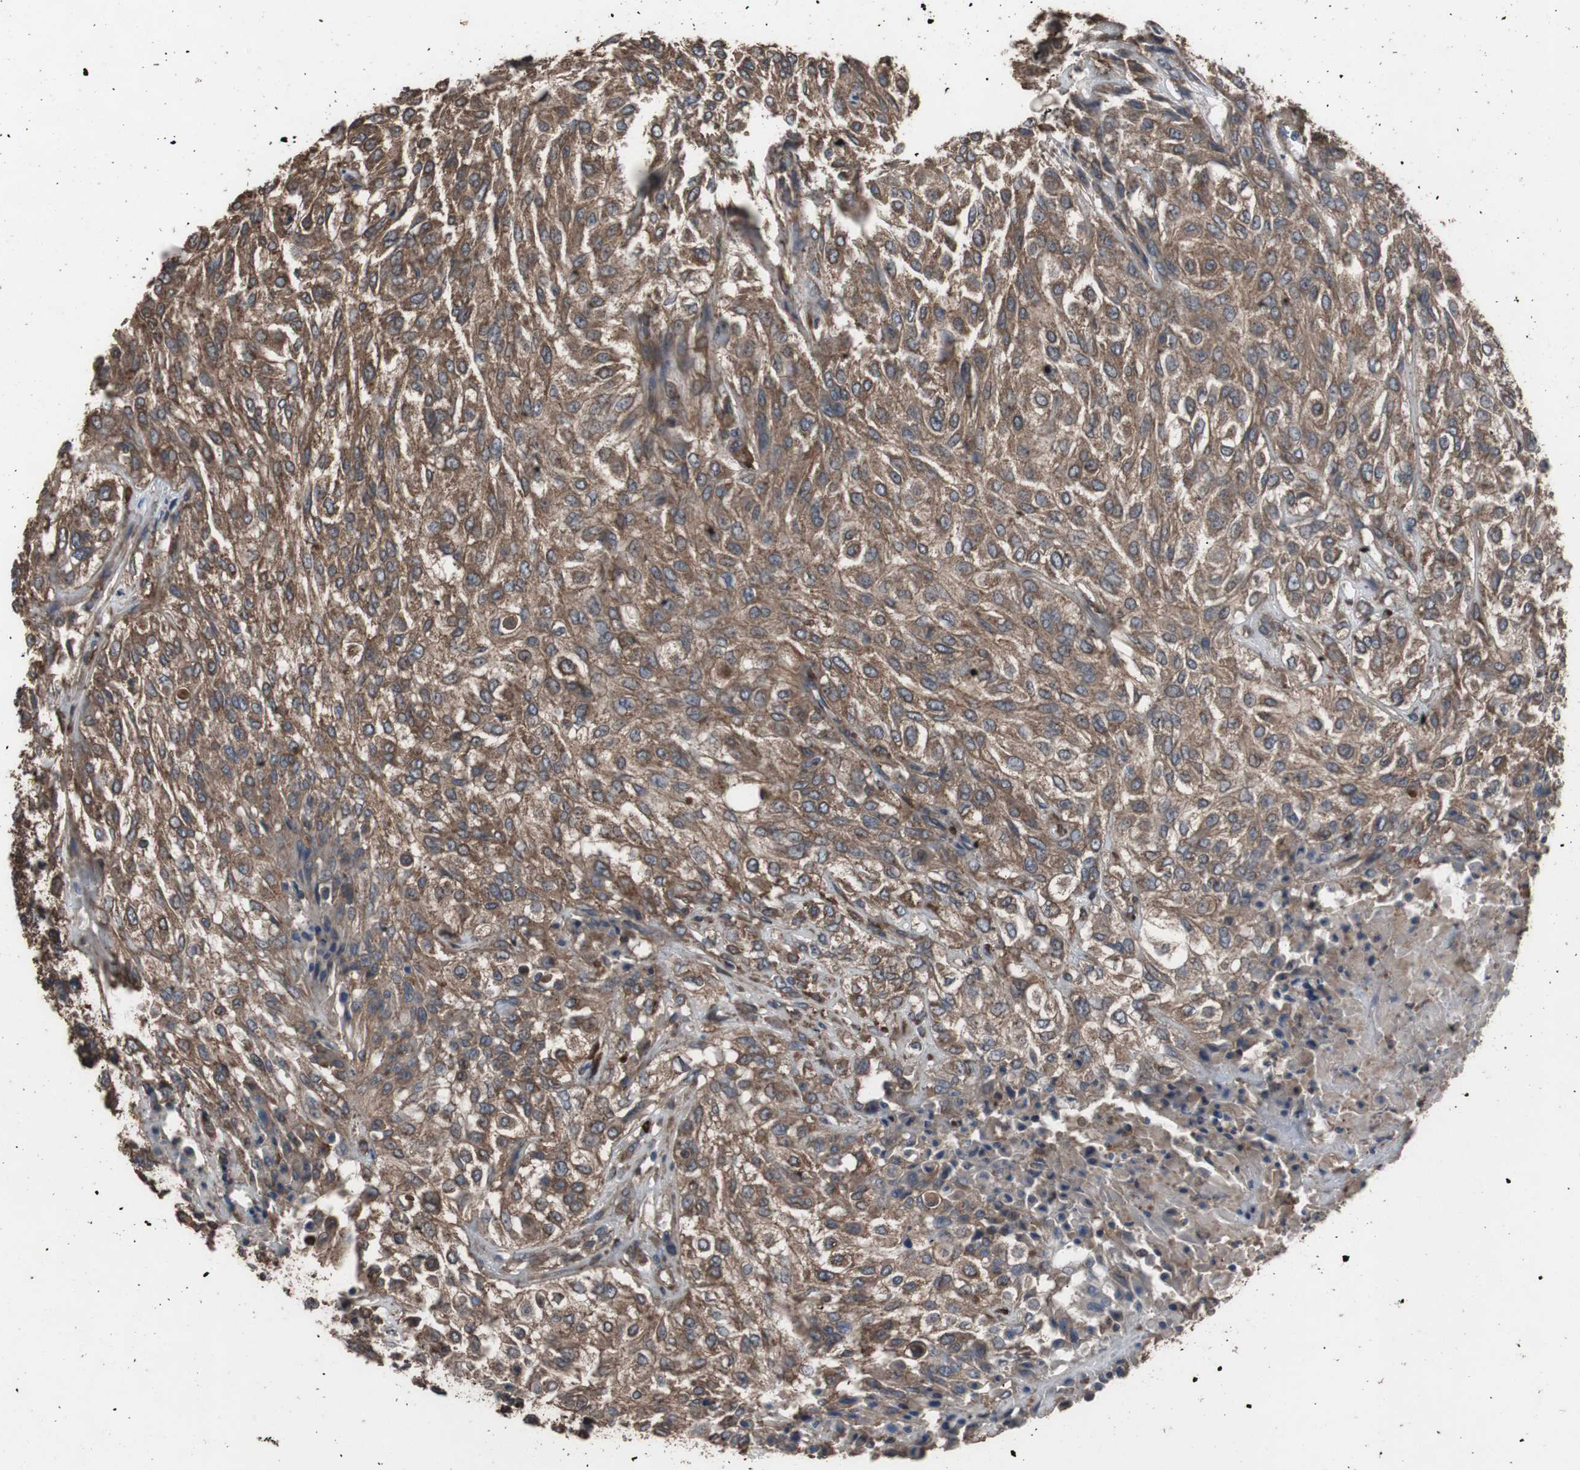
{"staining": {"intensity": "moderate", "quantity": ">75%", "location": "cytoplasmic/membranous"}, "tissue": "urothelial cancer", "cell_type": "Tumor cells", "image_type": "cancer", "snomed": [{"axis": "morphology", "description": "Urothelial carcinoma, High grade"}, {"axis": "topography", "description": "Urinary bladder"}], "caption": "This histopathology image displays urothelial cancer stained with IHC to label a protein in brown. The cytoplasmic/membranous of tumor cells show moderate positivity for the protein. Nuclei are counter-stained blue.", "gene": "COL6A2", "patient": {"sex": "male", "age": 57}}